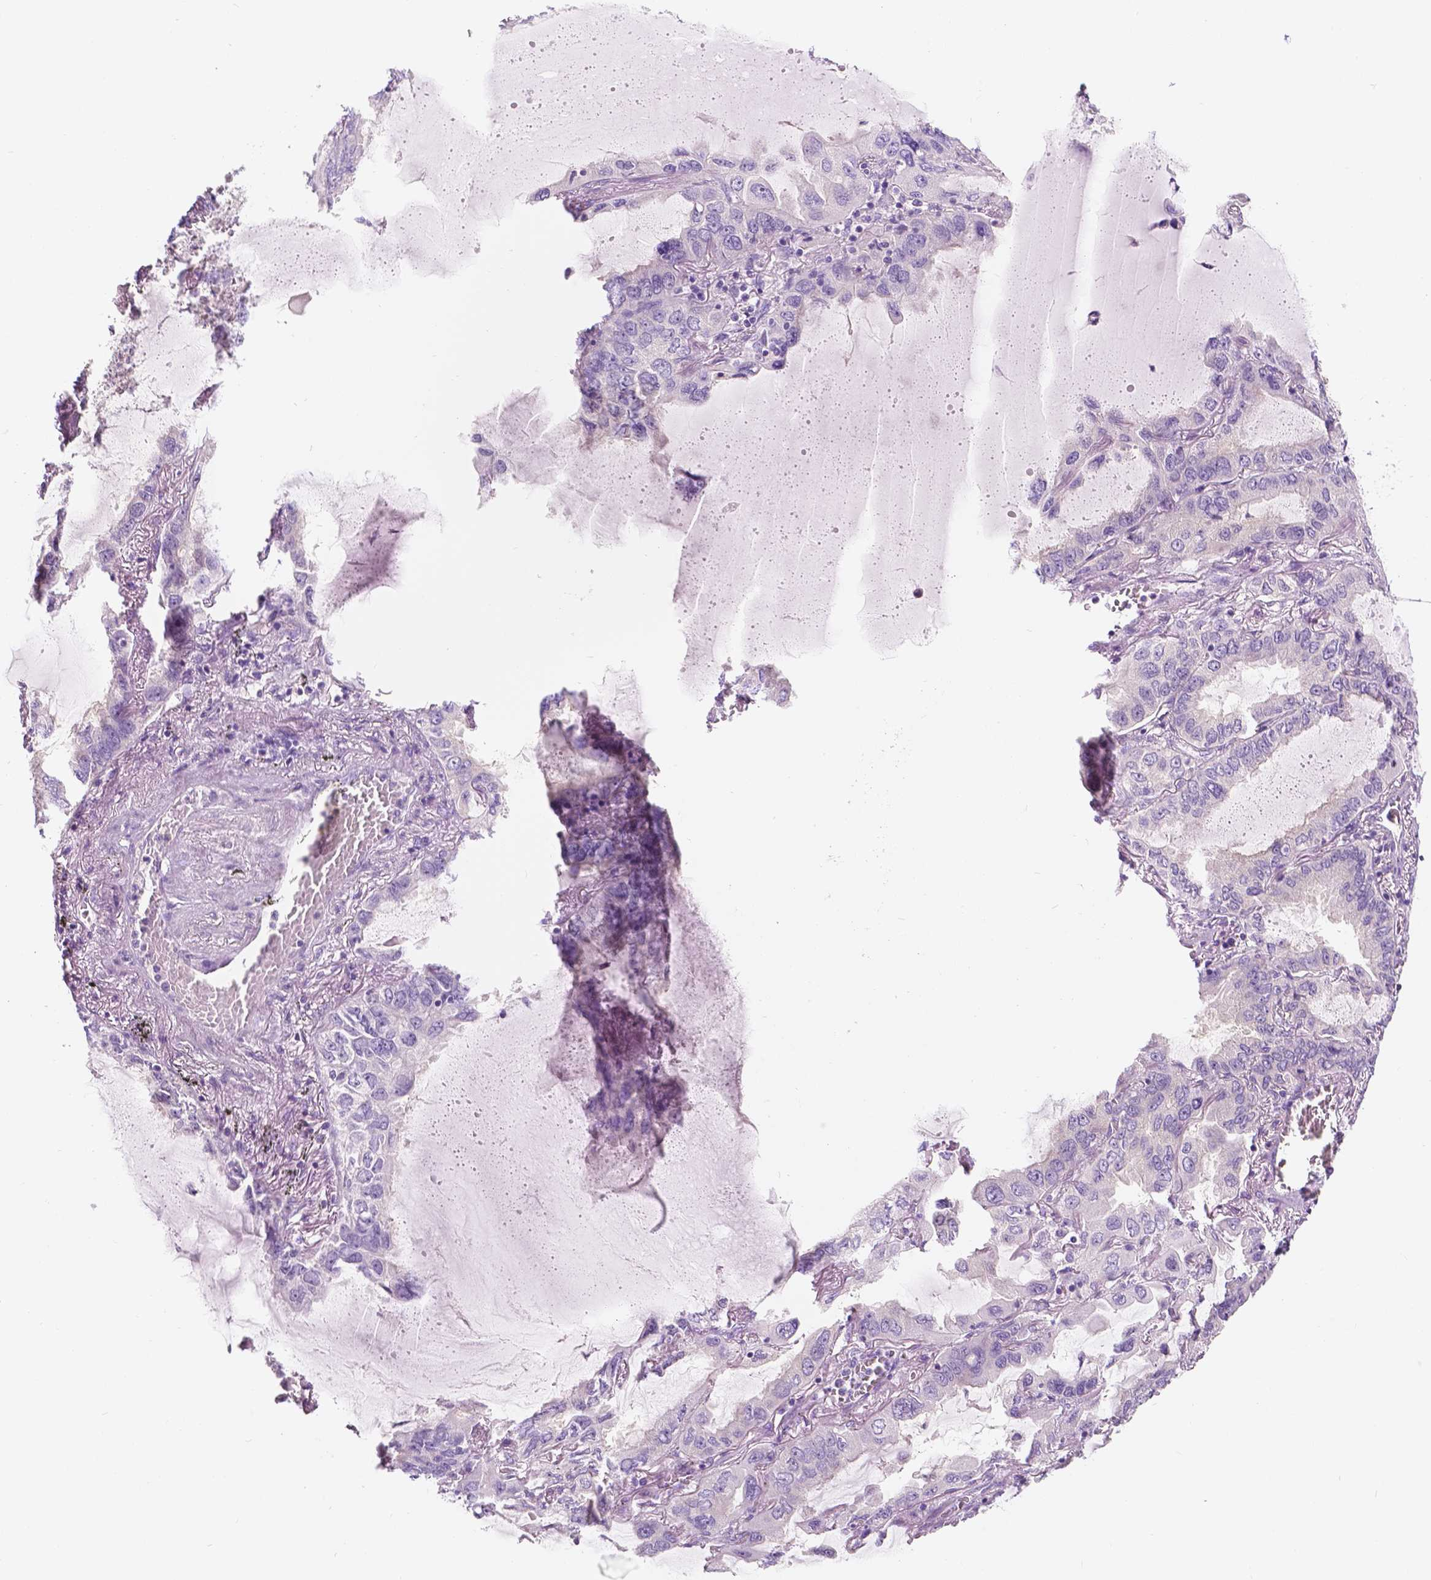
{"staining": {"intensity": "negative", "quantity": "none", "location": "none"}, "tissue": "lung cancer", "cell_type": "Tumor cells", "image_type": "cancer", "snomed": [{"axis": "morphology", "description": "Adenocarcinoma, NOS"}, {"axis": "topography", "description": "Lung"}], "caption": "Protein analysis of lung cancer displays no significant positivity in tumor cells. The staining was performed using DAB (3,3'-diaminobenzidine) to visualize the protein expression in brown, while the nuclei were stained in blue with hematoxylin (Magnification: 20x).", "gene": "SIRT2", "patient": {"sex": "male", "age": 64}}